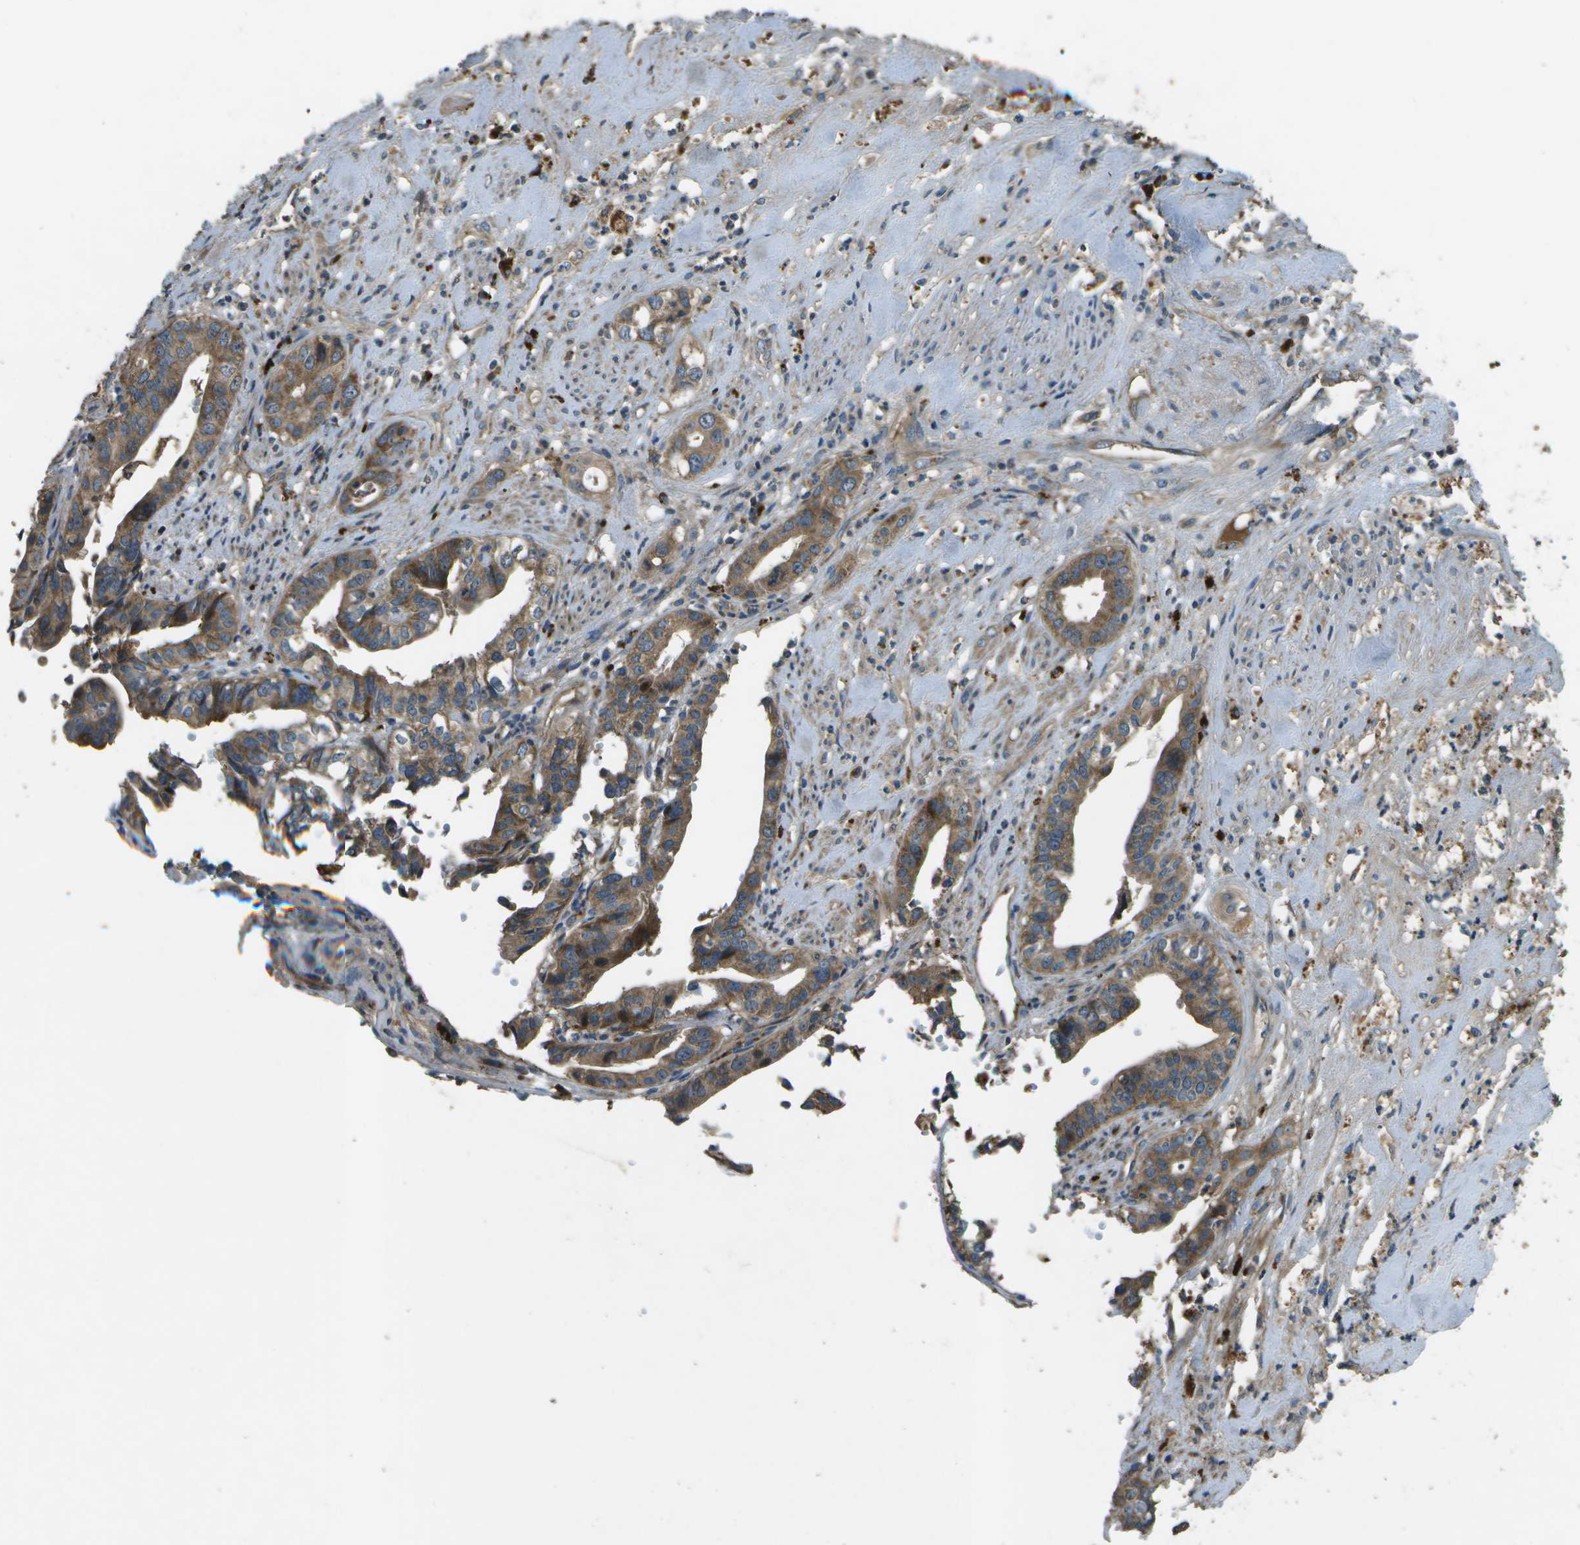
{"staining": {"intensity": "moderate", "quantity": ">75%", "location": "cytoplasmic/membranous"}, "tissue": "liver cancer", "cell_type": "Tumor cells", "image_type": "cancer", "snomed": [{"axis": "morphology", "description": "Cholangiocarcinoma"}, {"axis": "topography", "description": "Liver"}], "caption": "Protein expression analysis of human liver cancer reveals moderate cytoplasmic/membranous staining in about >75% of tumor cells.", "gene": "PXYLP1", "patient": {"sex": "female", "age": 61}}